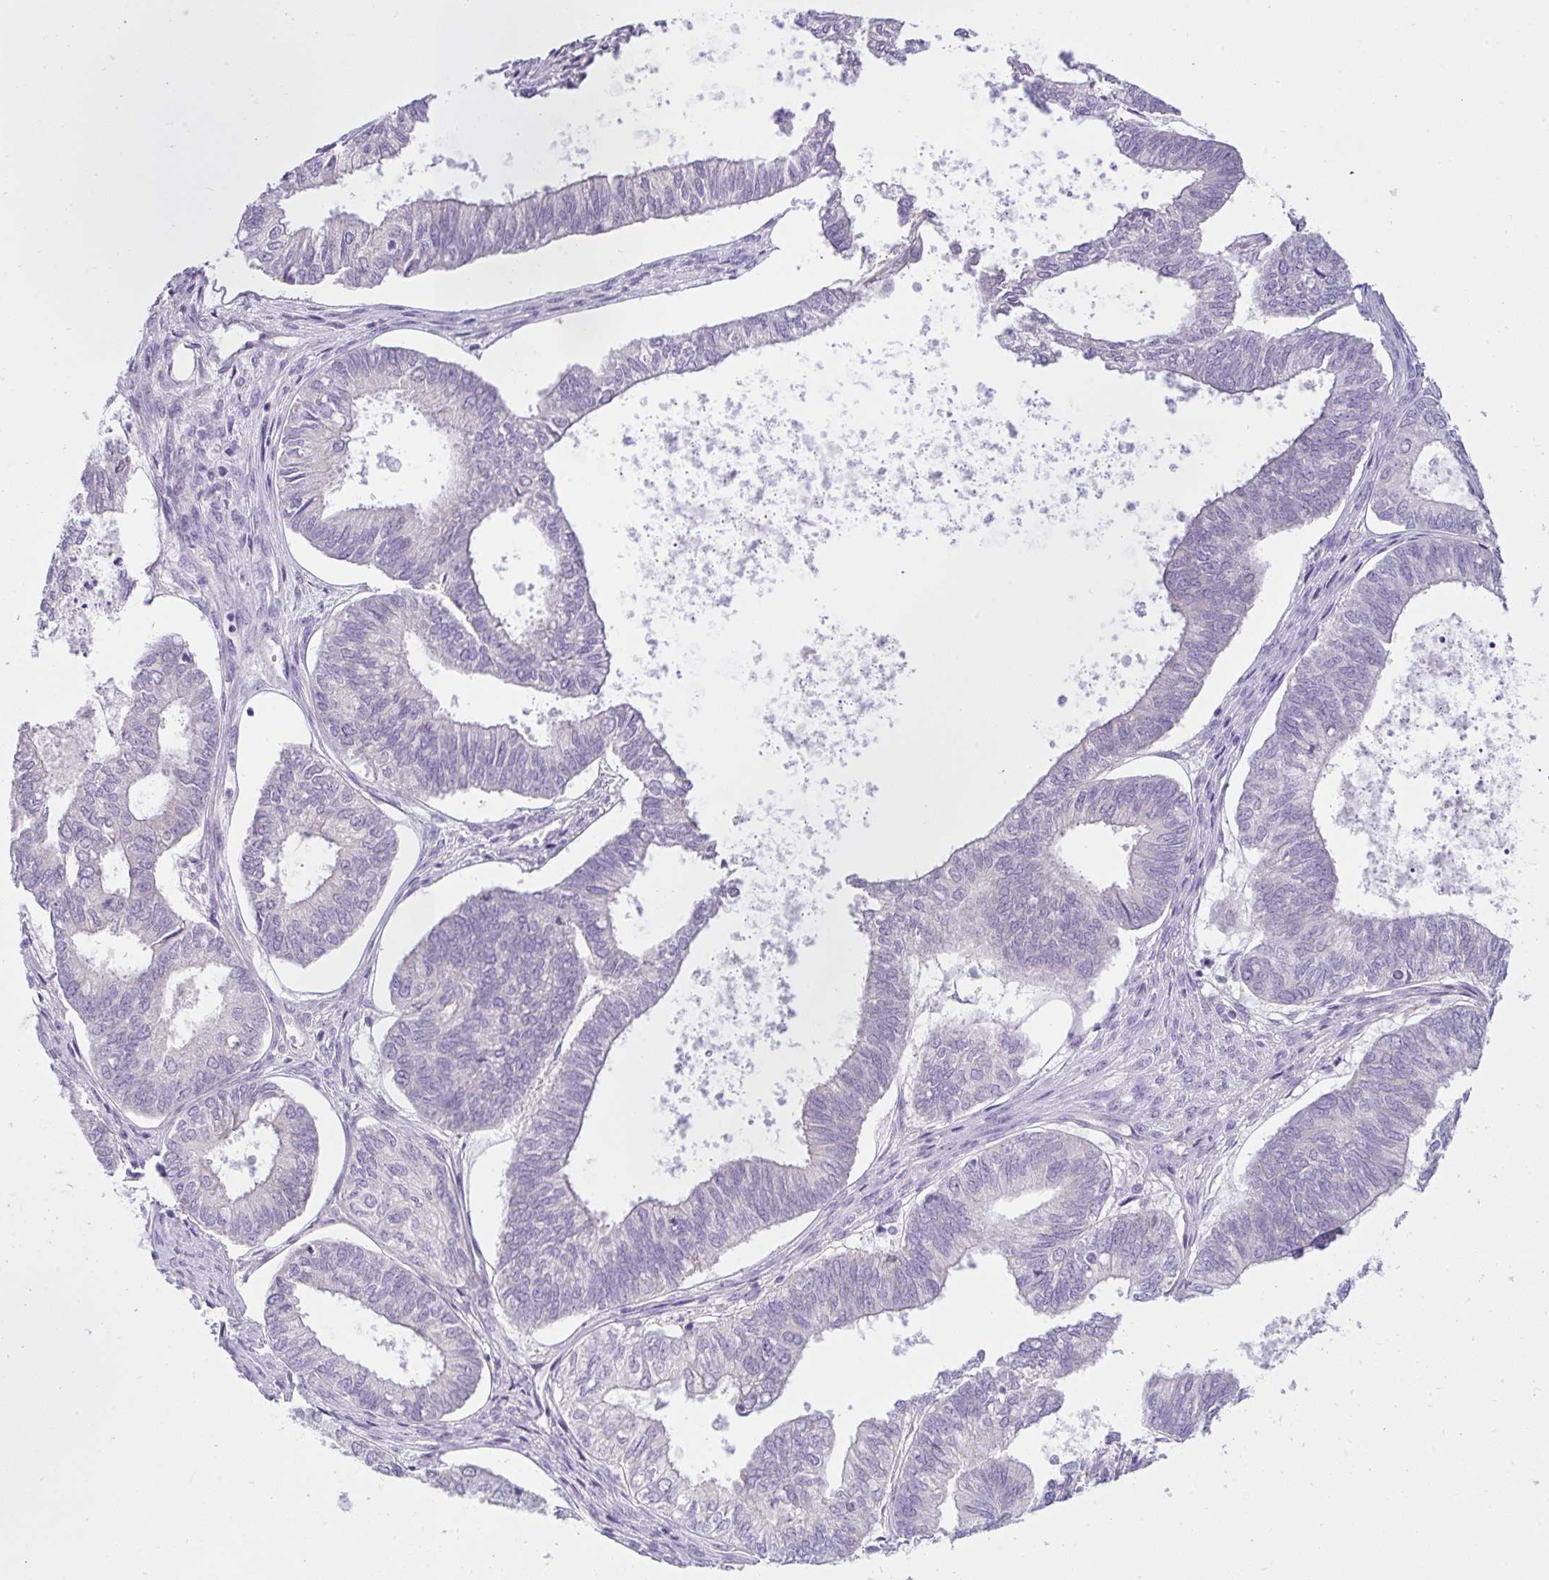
{"staining": {"intensity": "negative", "quantity": "none", "location": "none"}, "tissue": "ovarian cancer", "cell_type": "Tumor cells", "image_type": "cancer", "snomed": [{"axis": "morphology", "description": "Carcinoma, endometroid"}, {"axis": "topography", "description": "Ovary"}], "caption": "Immunohistochemistry image of human ovarian cancer (endometroid carcinoma) stained for a protein (brown), which exhibits no expression in tumor cells. (DAB (3,3'-diaminobenzidine) immunohistochemistry with hematoxylin counter stain).", "gene": "TMEM41A", "patient": {"sex": "female", "age": 64}}